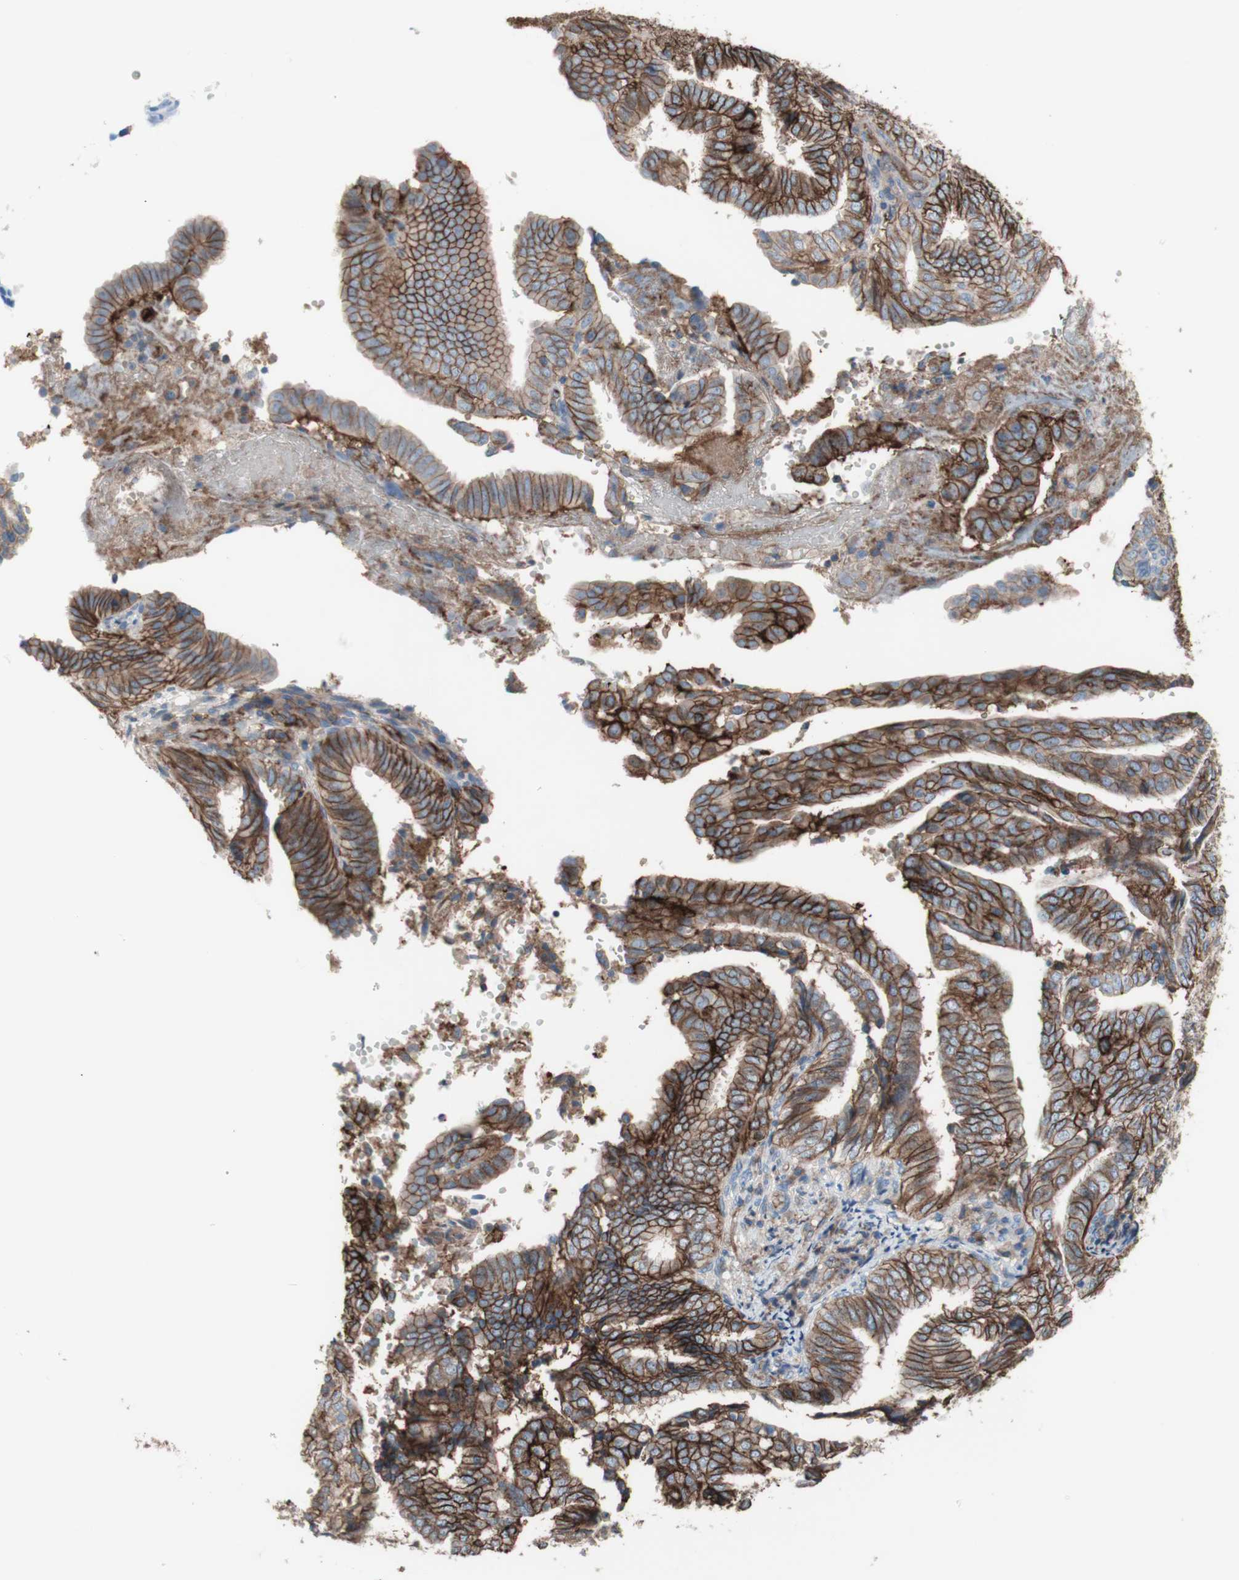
{"staining": {"intensity": "strong", "quantity": ">75%", "location": "cytoplasmic/membranous"}, "tissue": "endometrial cancer", "cell_type": "Tumor cells", "image_type": "cancer", "snomed": [{"axis": "morphology", "description": "Adenocarcinoma, NOS"}, {"axis": "topography", "description": "Endometrium"}], "caption": "A brown stain highlights strong cytoplasmic/membranous staining of a protein in human adenocarcinoma (endometrial) tumor cells. Using DAB (brown) and hematoxylin (blue) stains, captured at high magnification using brightfield microscopy.", "gene": "CD46", "patient": {"sex": "female", "age": 58}}